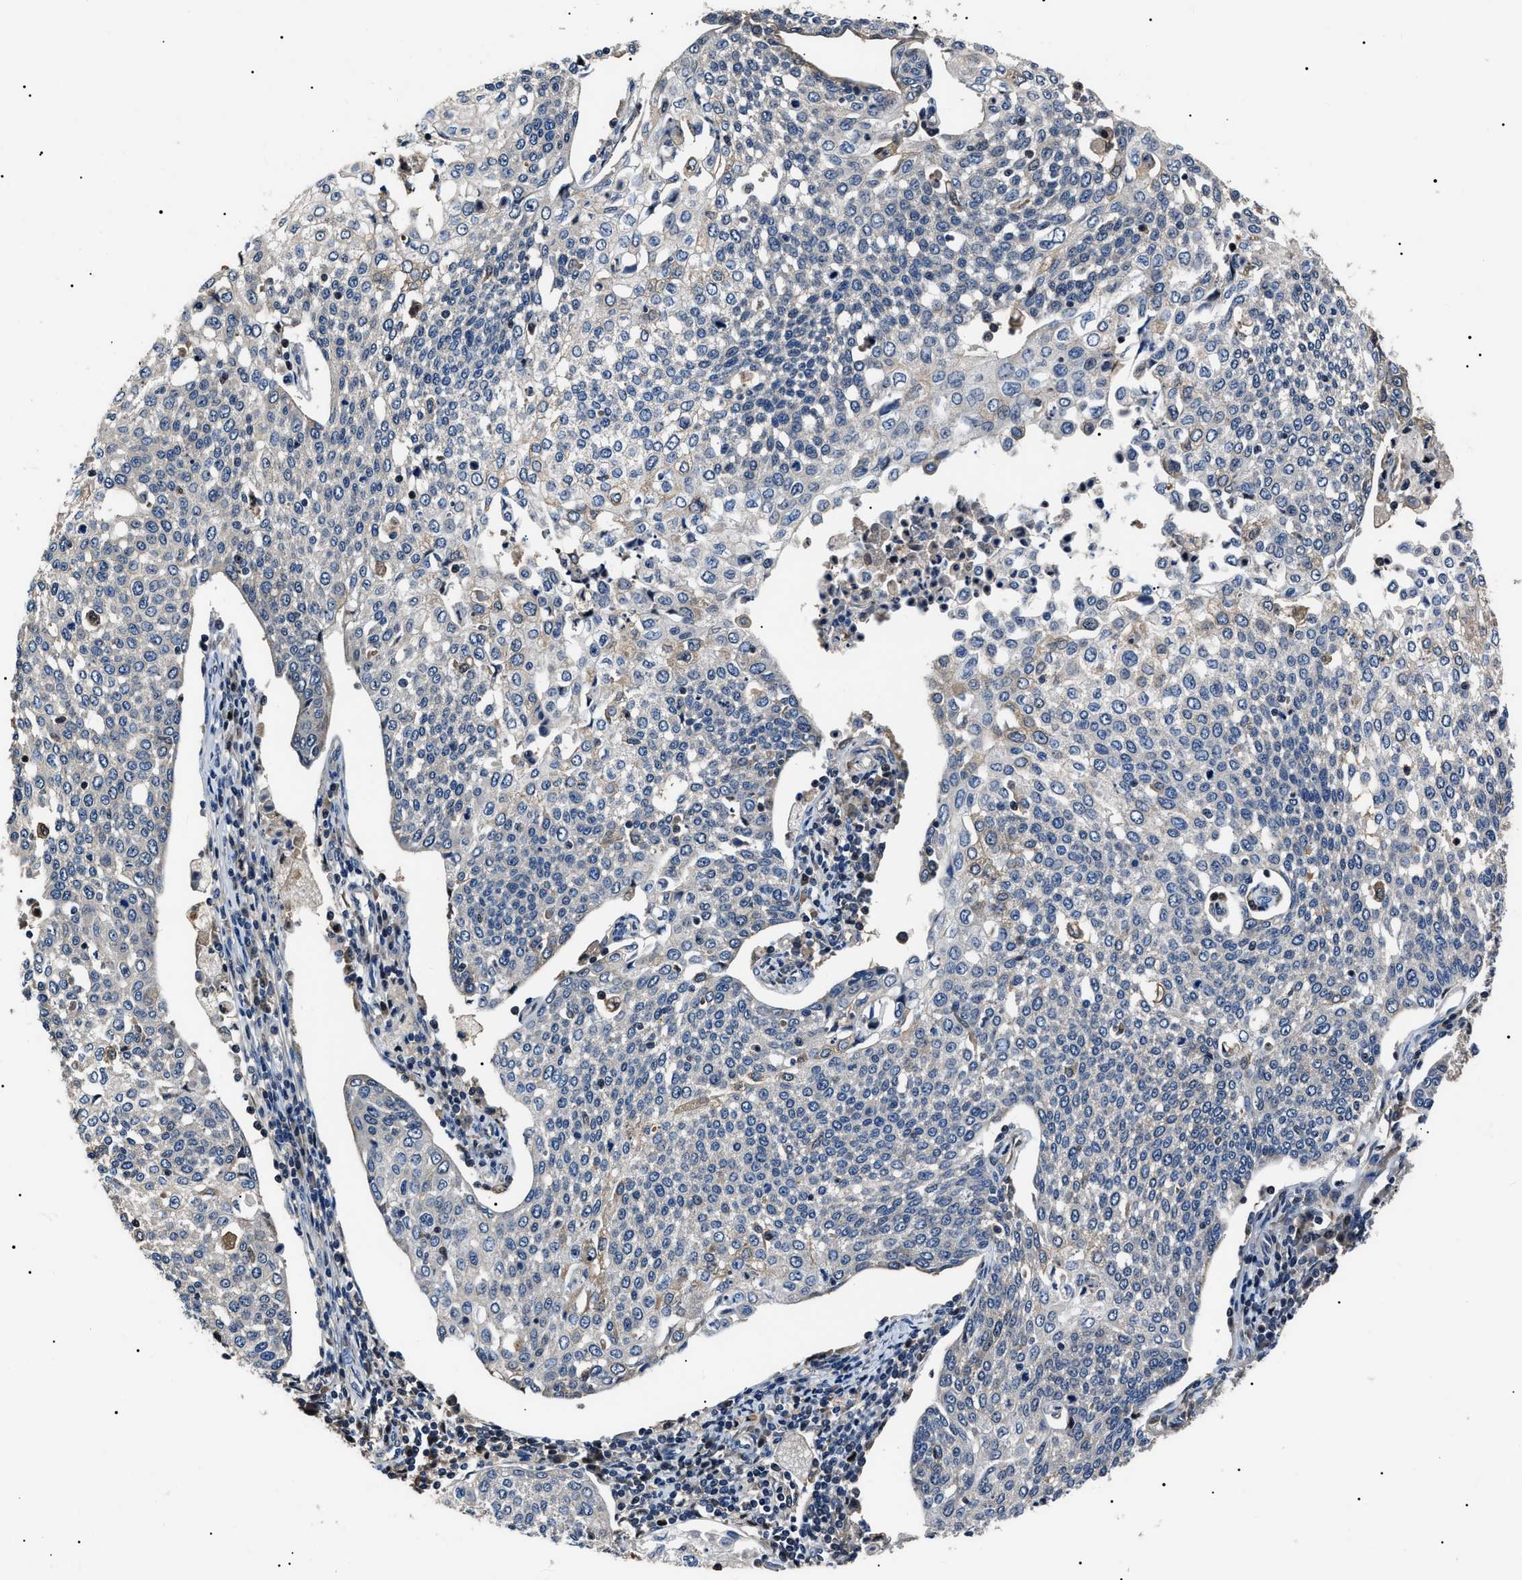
{"staining": {"intensity": "negative", "quantity": "none", "location": "none"}, "tissue": "cervical cancer", "cell_type": "Tumor cells", "image_type": "cancer", "snomed": [{"axis": "morphology", "description": "Squamous cell carcinoma, NOS"}, {"axis": "topography", "description": "Cervix"}], "caption": "Immunohistochemical staining of human cervical squamous cell carcinoma displays no significant positivity in tumor cells.", "gene": "IFT81", "patient": {"sex": "female", "age": 34}}